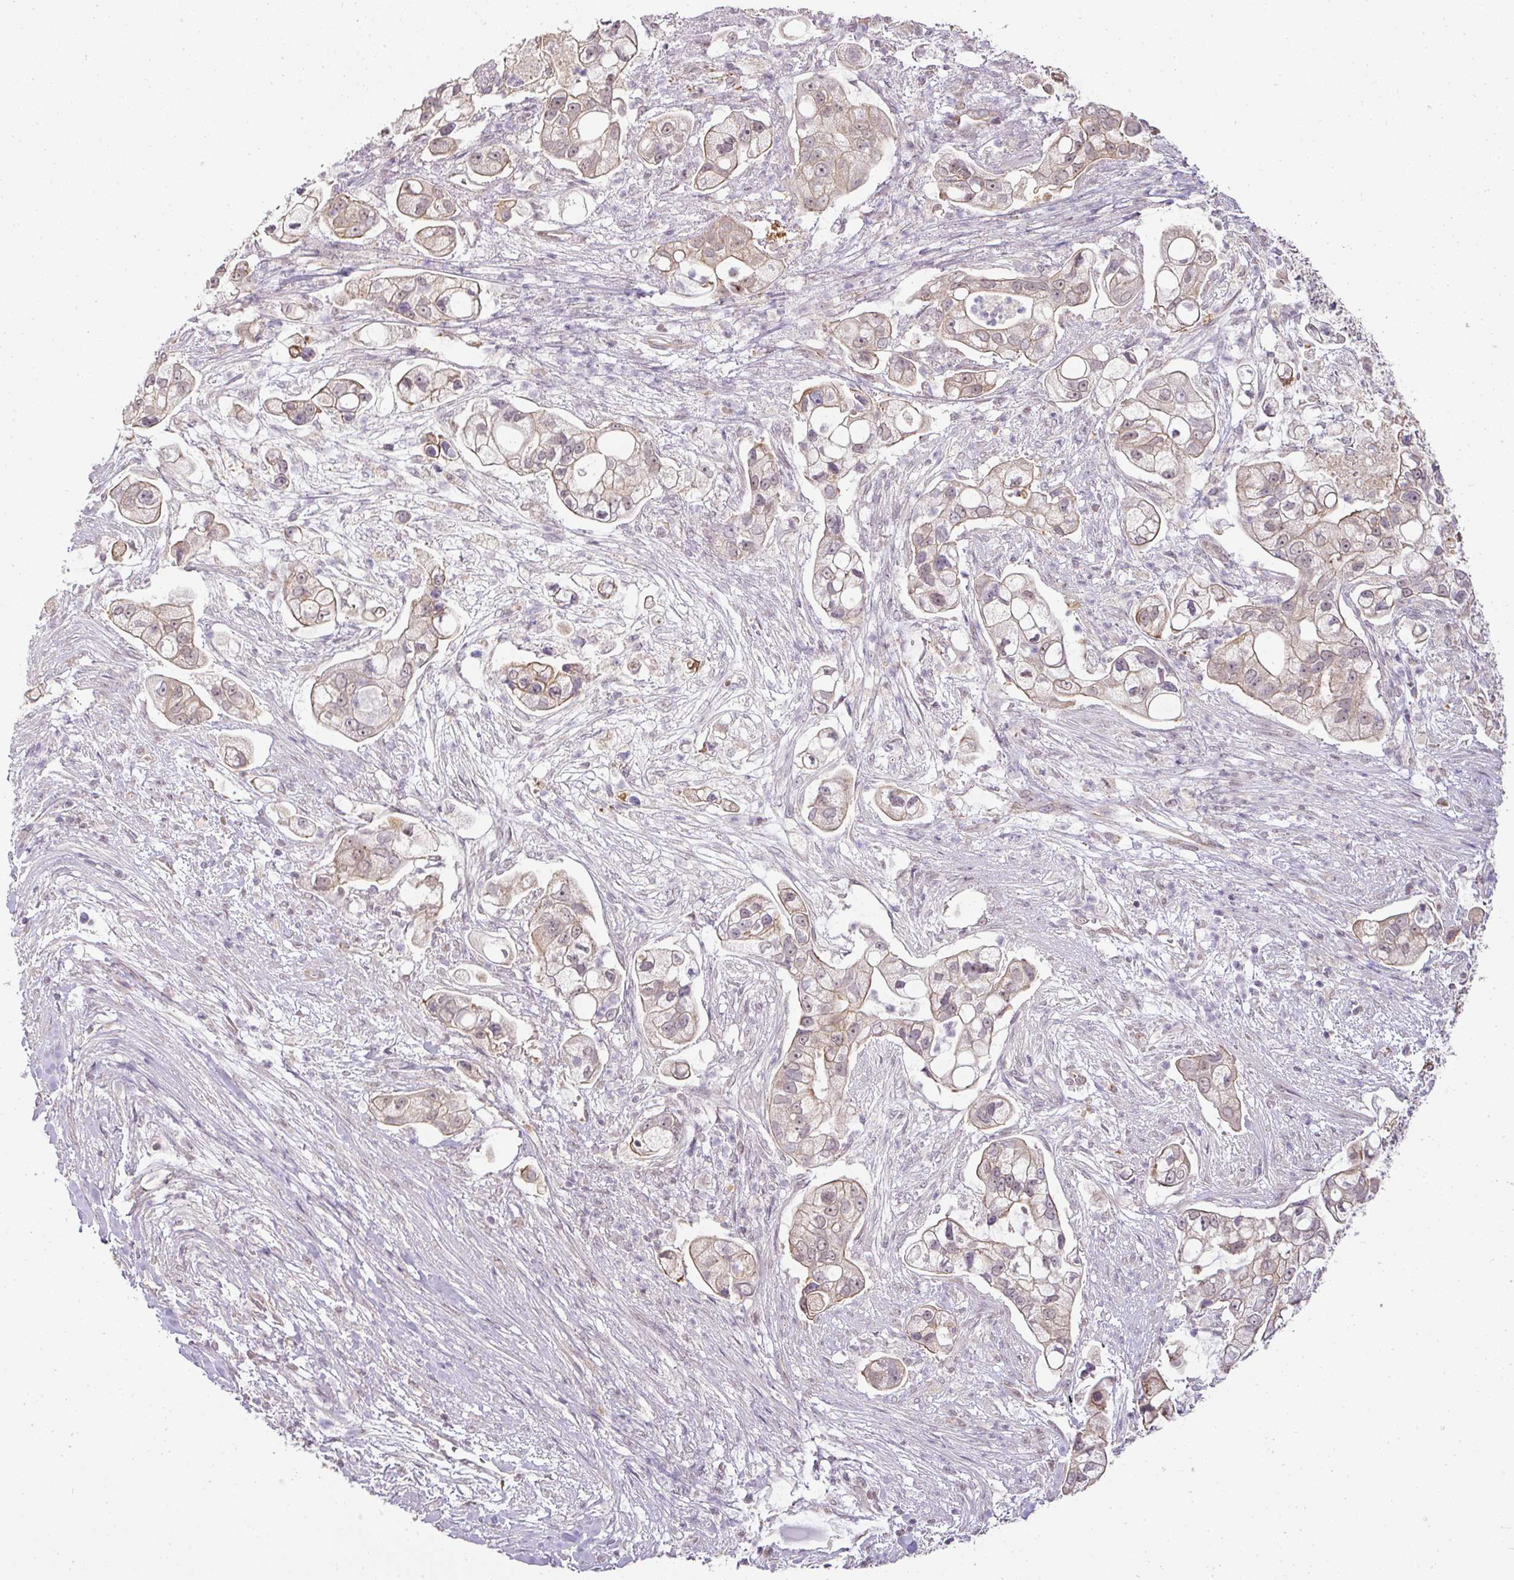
{"staining": {"intensity": "moderate", "quantity": ">75%", "location": "cytoplasmic/membranous"}, "tissue": "pancreatic cancer", "cell_type": "Tumor cells", "image_type": "cancer", "snomed": [{"axis": "morphology", "description": "Adenocarcinoma, NOS"}, {"axis": "topography", "description": "Pancreas"}], "caption": "Immunohistochemistry (IHC) staining of pancreatic cancer (adenocarcinoma), which demonstrates medium levels of moderate cytoplasmic/membranous staining in about >75% of tumor cells indicating moderate cytoplasmic/membranous protein positivity. The staining was performed using DAB (3,3'-diaminobenzidine) (brown) for protein detection and nuclei were counterstained in hematoxylin (blue).", "gene": "MYOM2", "patient": {"sex": "female", "age": 69}}